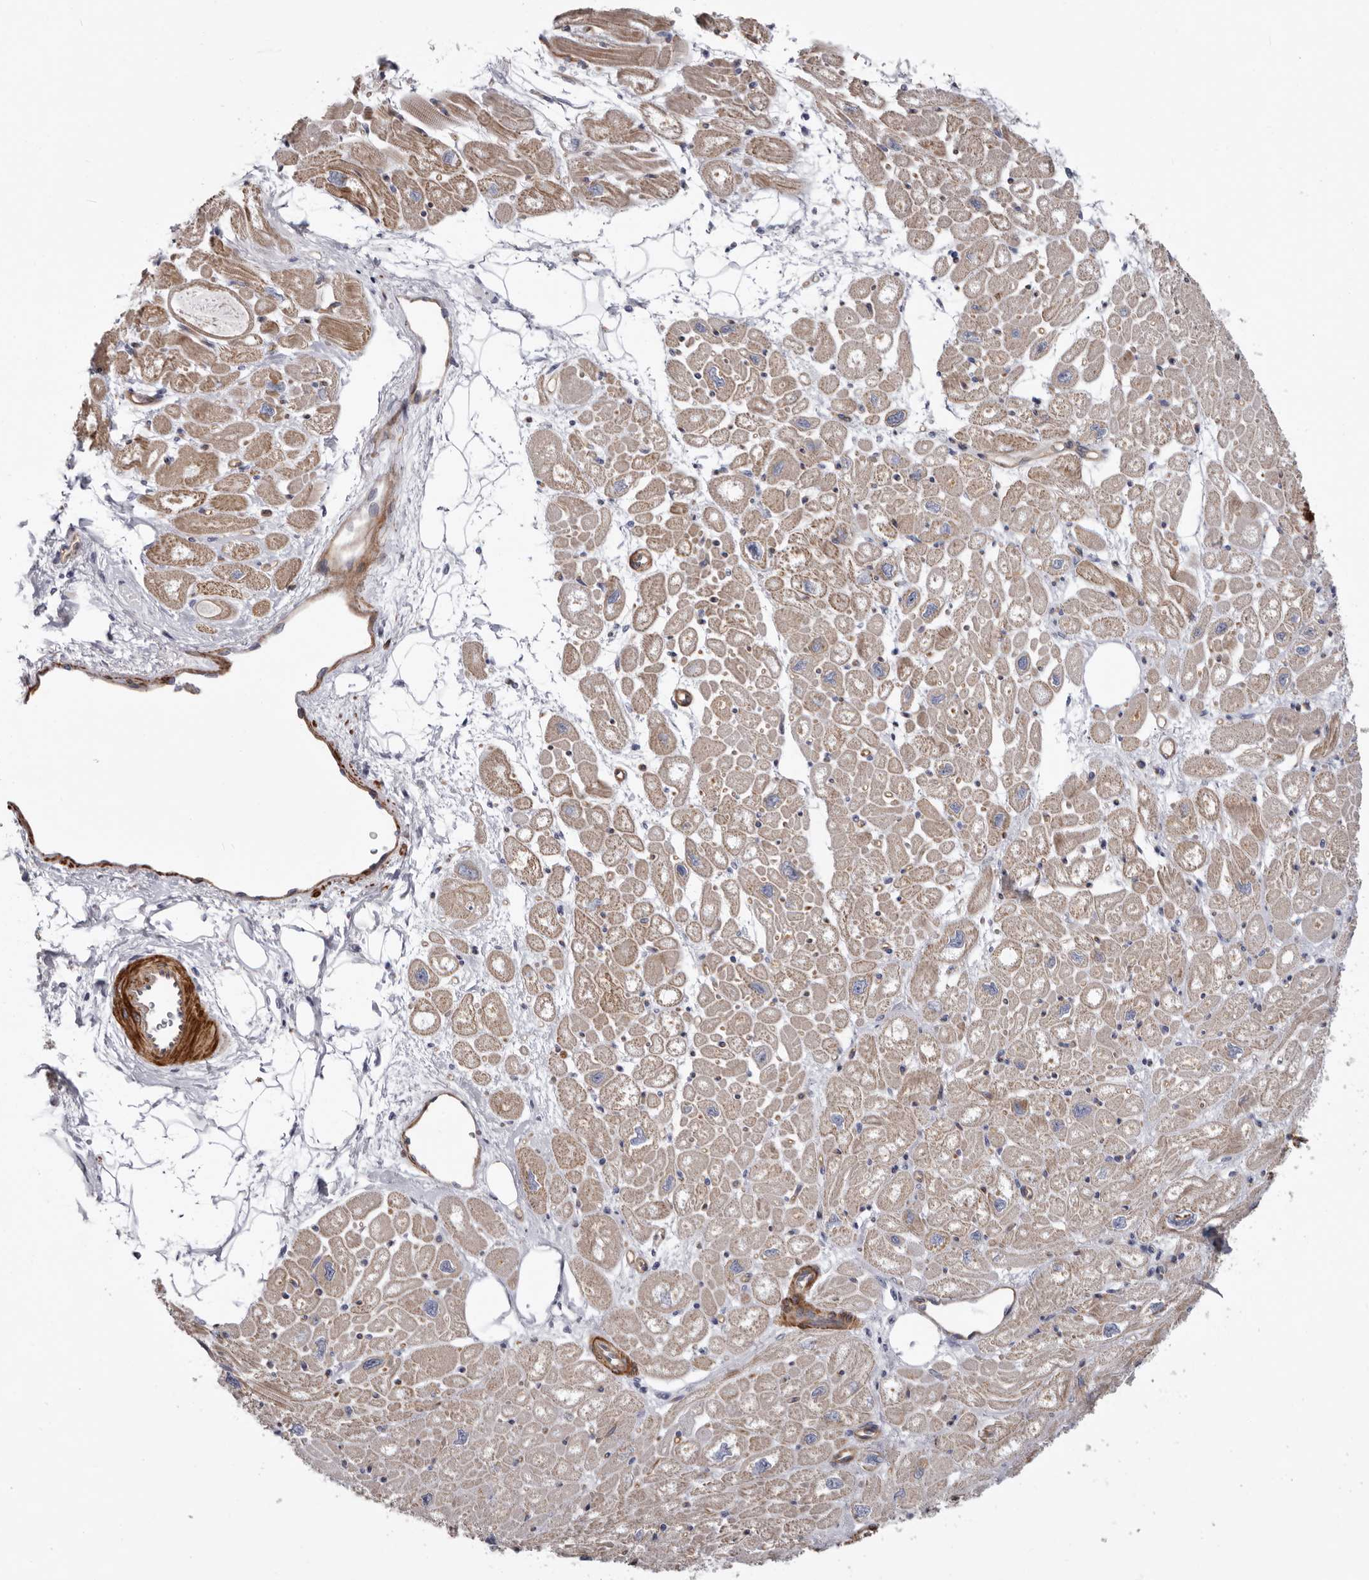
{"staining": {"intensity": "weak", "quantity": ">75%", "location": "cytoplasmic/membranous"}, "tissue": "heart muscle", "cell_type": "Cardiomyocytes", "image_type": "normal", "snomed": [{"axis": "morphology", "description": "Normal tissue, NOS"}, {"axis": "topography", "description": "Heart"}], "caption": "This image exhibits normal heart muscle stained with immunohistochemistry (IHC) to label a protein in brown. The cytoplasmic/membranous of cardiomyocytes show weak positivity for the protein. Nuclei are counter-stained blue.", "gene": "ADGRL4", "patient": {"sex": "male", "age": 50}}